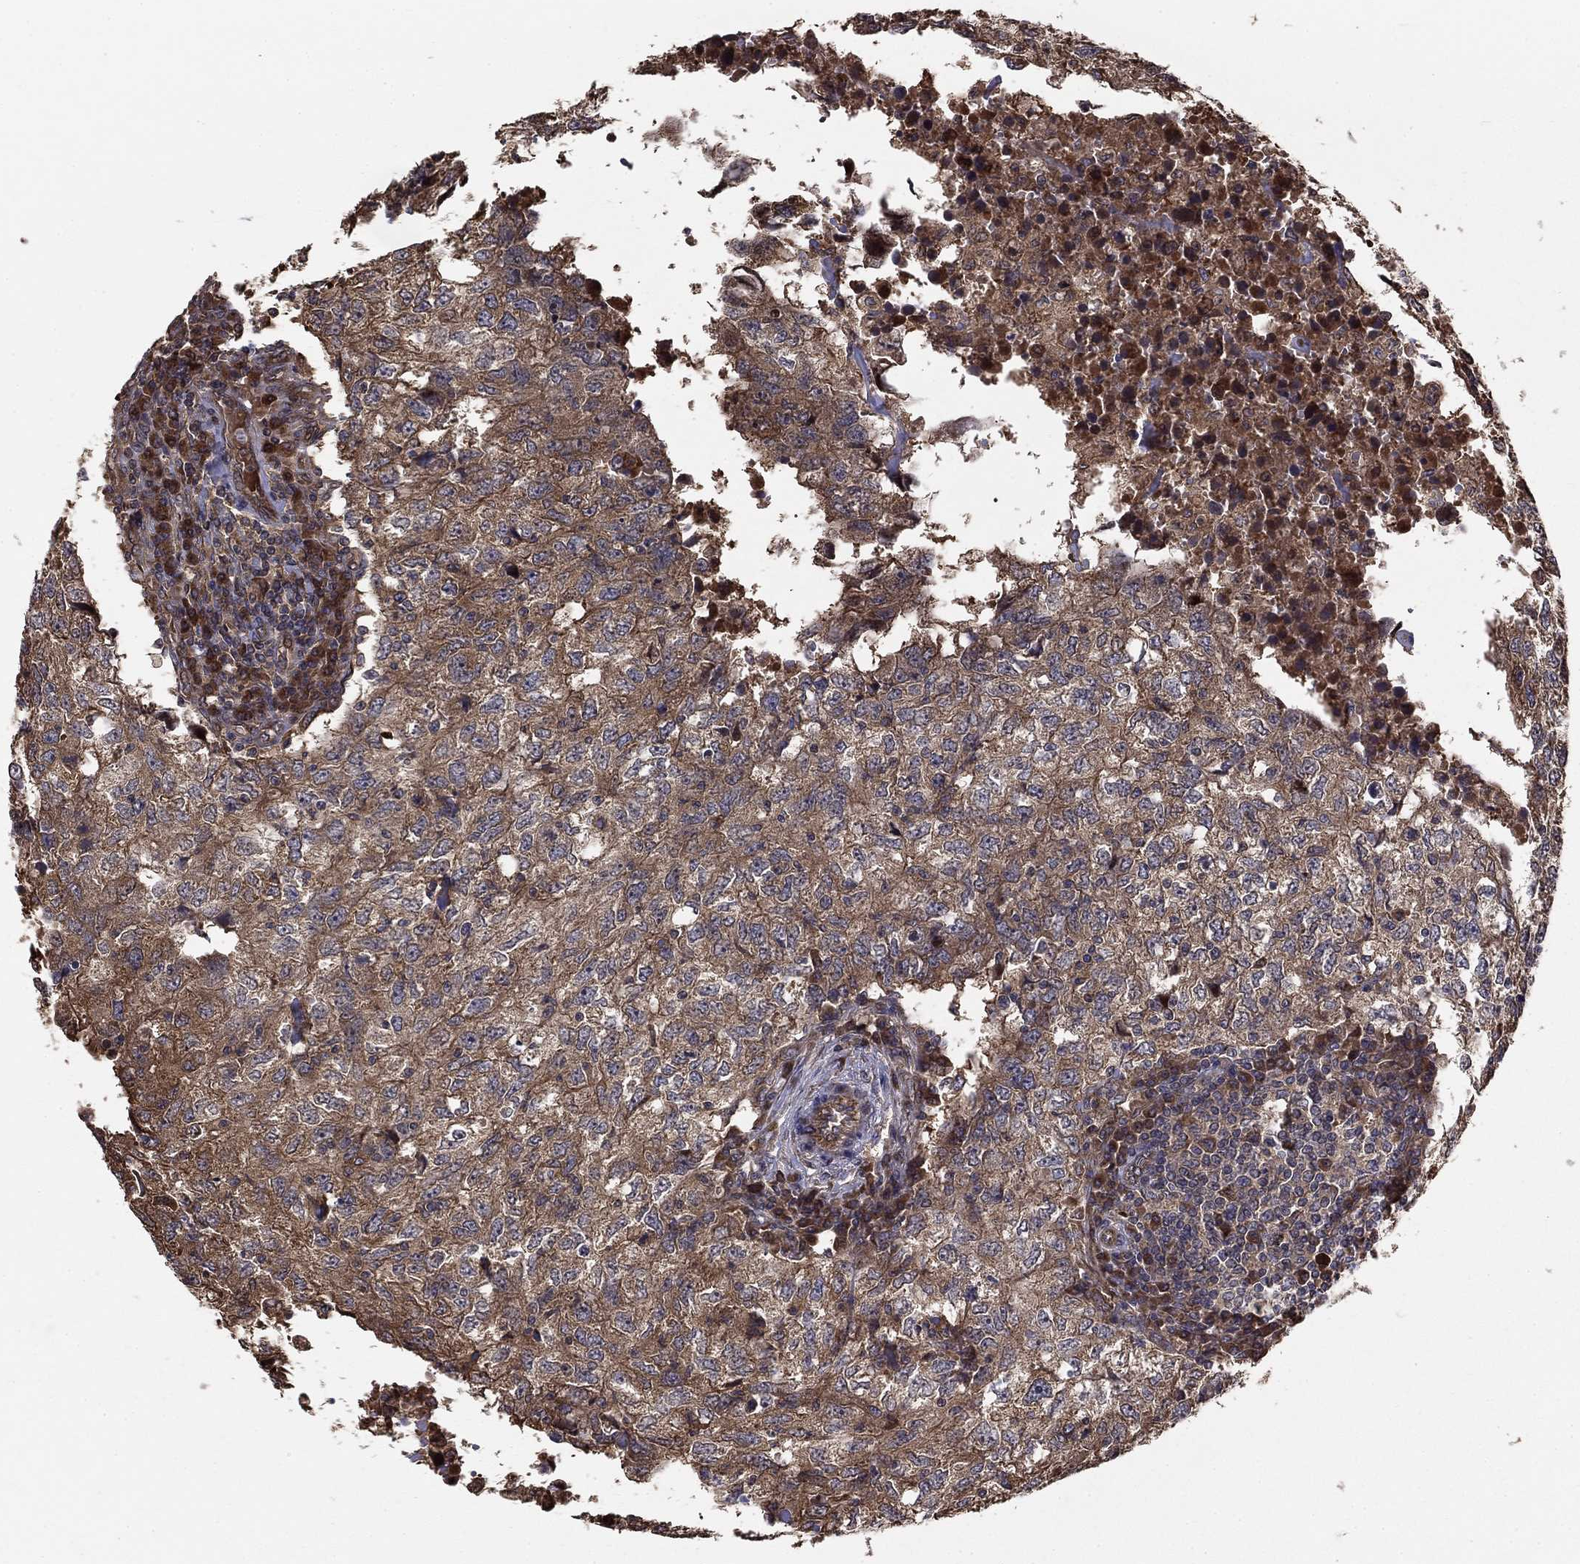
{"staining": {"intensity": "moderate", "quantity": ">75%", "location": "cytoplasmic/membranous"}, "tissue": "breast cancer", "cell_type": "Tumor cells", "image_type": "cancer", "snomed": [{"axis": "morphology", "description": "Duct carcinoma"}, {"axis": "topography", "description": "Breast"}], "caption": "This is an image of immunohistochemistry staining of breast cancer (invasive ductal carcinoma), which shows moderate expression in the cytoplasmic/membranous of tumor cells.", "gene": "BABAM2", "patient": {"sex": "female", "age": 30}}